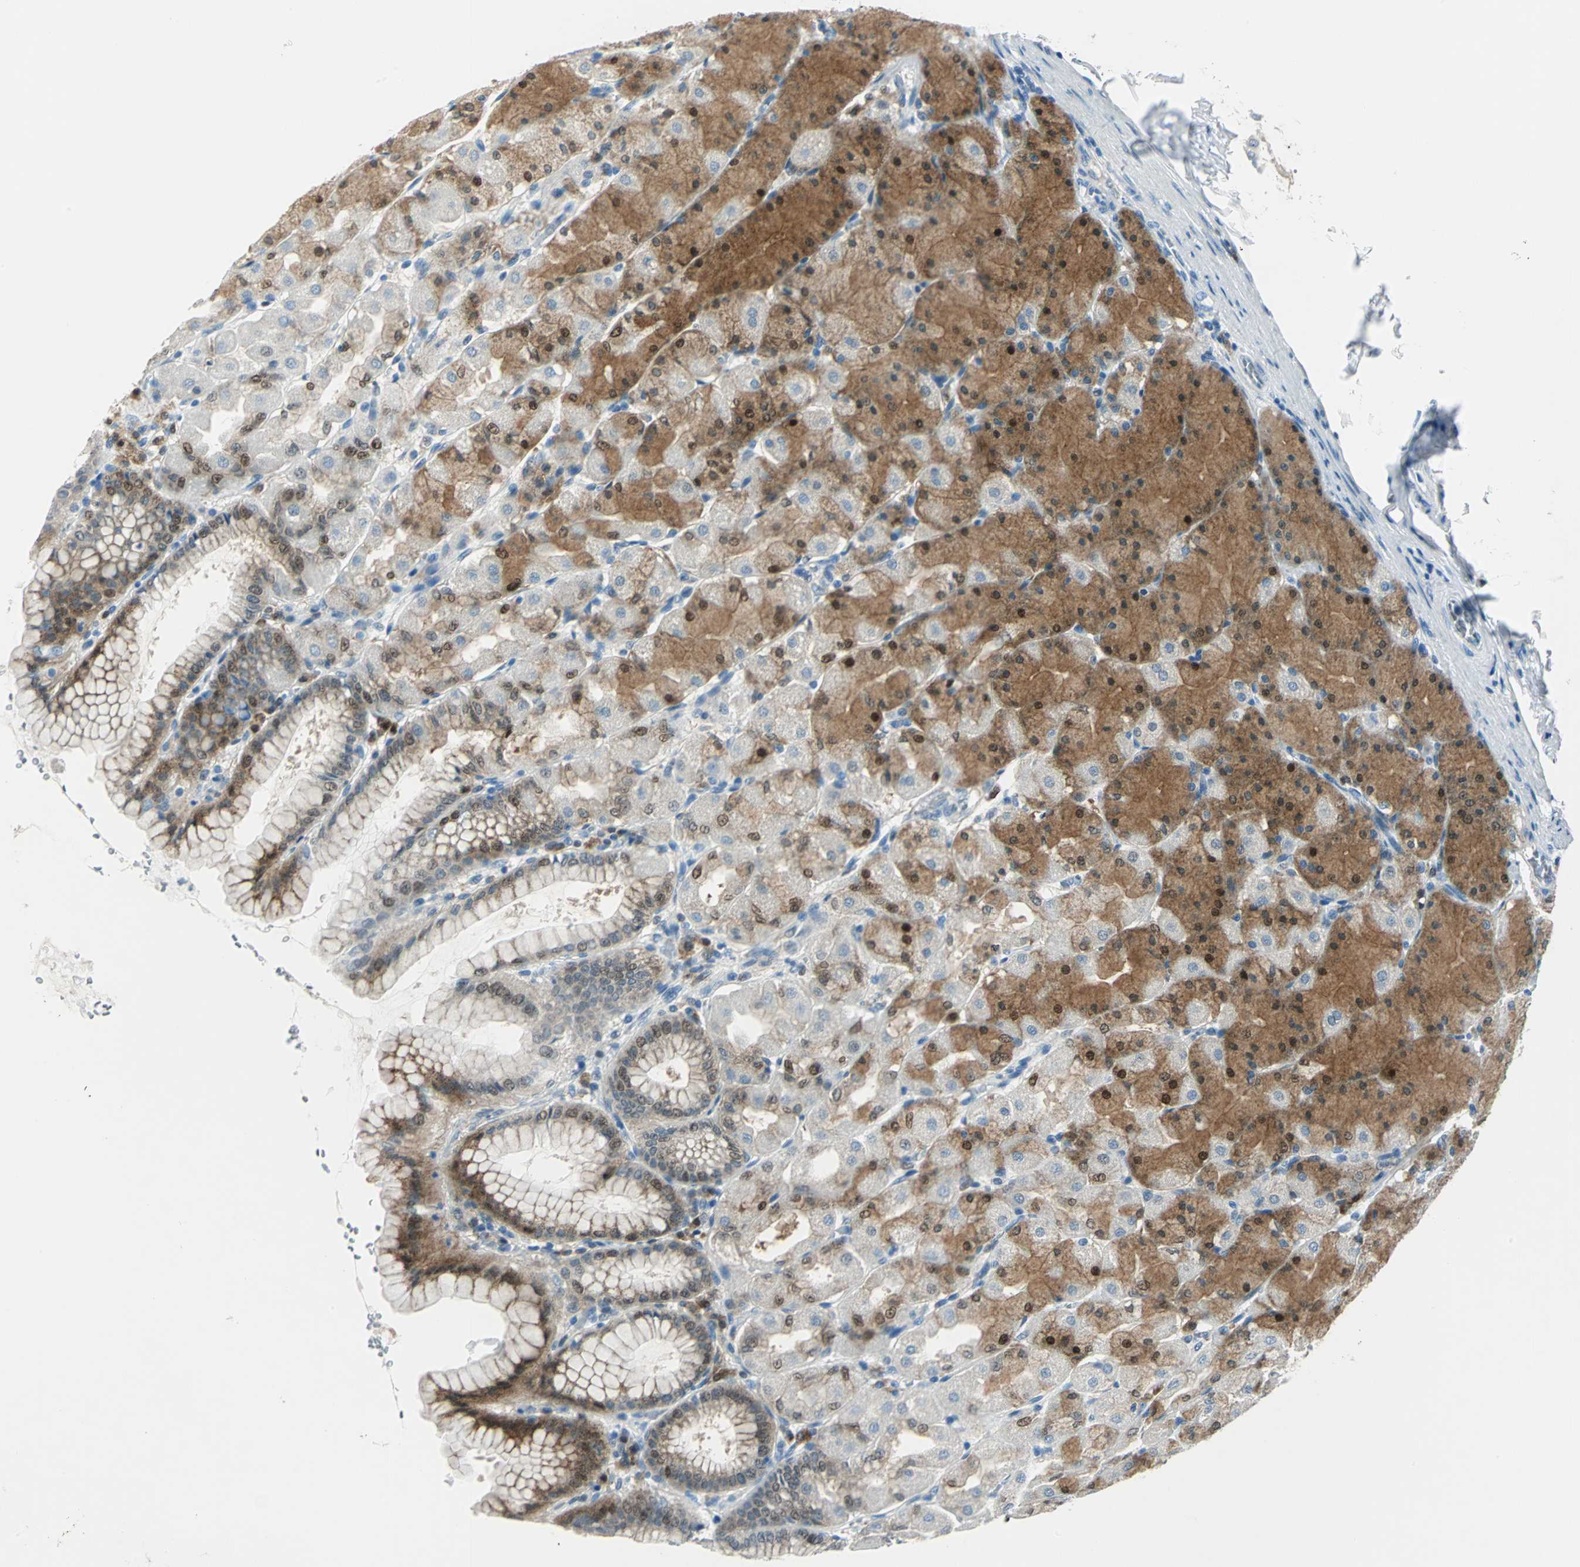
{"staining": {"intensity": "strong", "quantity": "25%-75%", "location": "cytoplasmic/membranous,nuclear"}, "tissue": "stomach", "cell_type": "Glandular cells", "image_type": "normal", "snomed": [{"axis": "morphology", "description": "Normal tissue, NOS"}, {"axis": "topography", "description": "Stomach, upper"}], "caption": "Stomach stained for a protein (brown) shows strong cytoplasmic/membranous,nuclear positive staining in approximately 25%-75% of glandular cells.", "gene": "AKR1A1", "patient": {"sex": "female", "age": 56}}